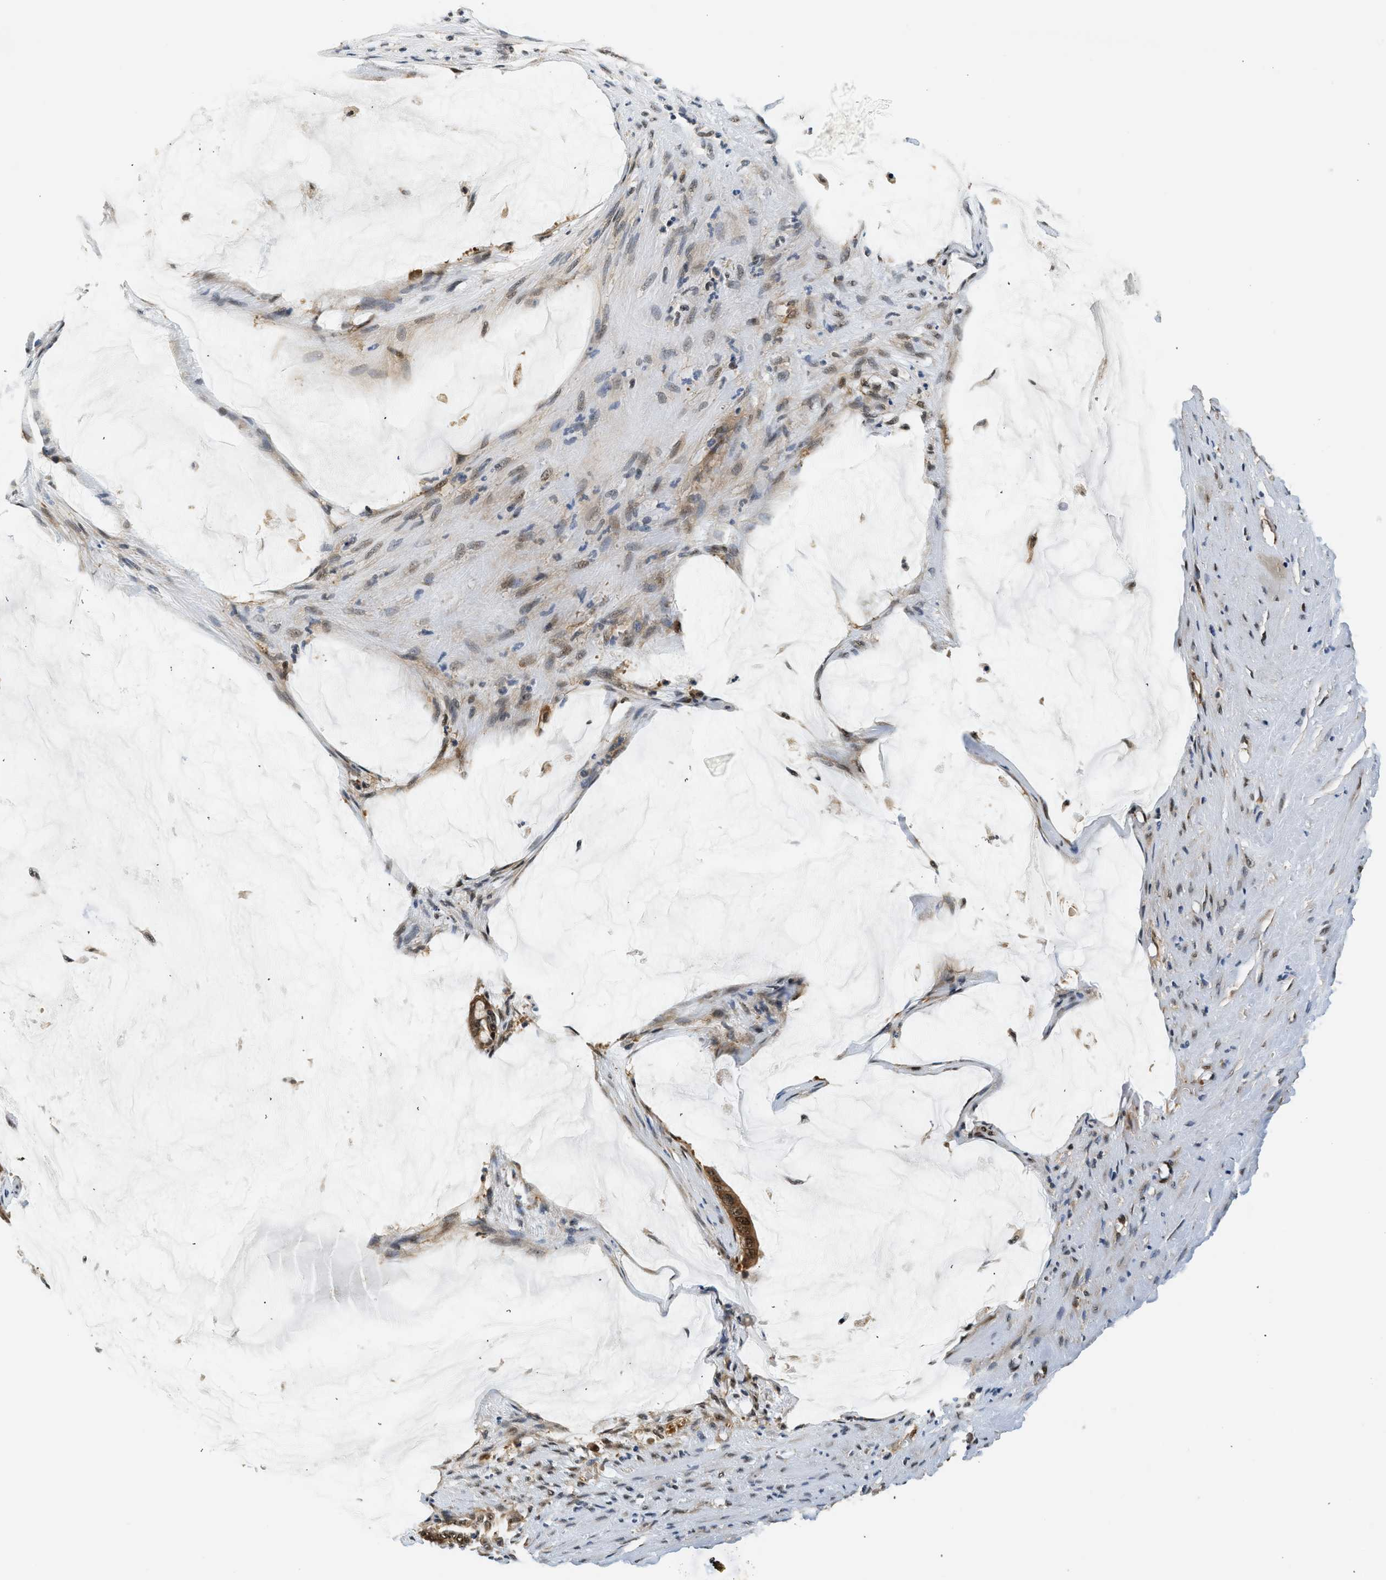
{"staining": {"intensity": "strong", "quantity": ">75%", "location": "cytoplasmic/membranous,nuclear"}, "tissue": "pancreatic cancer", "cell_type": "Tumor cells", "image_type": "cancer", "snomed": [{"axis": "morphology", "description": "Adenocarcinoma, NOS"}, {"axis": "topography", "description": "Pancreas"}], "caption": "This photomicrograph shows pancreatic adenocarcinoma stained with immunohistochemistry to label a protein in brown. The cytoplasmic/membranous and nuclear of tumor cells show strong positivity for the protein. Nuclei are counter-stained blue.", "gene": "PSMD3", "patient": {"sex": "male", "age": 41}}